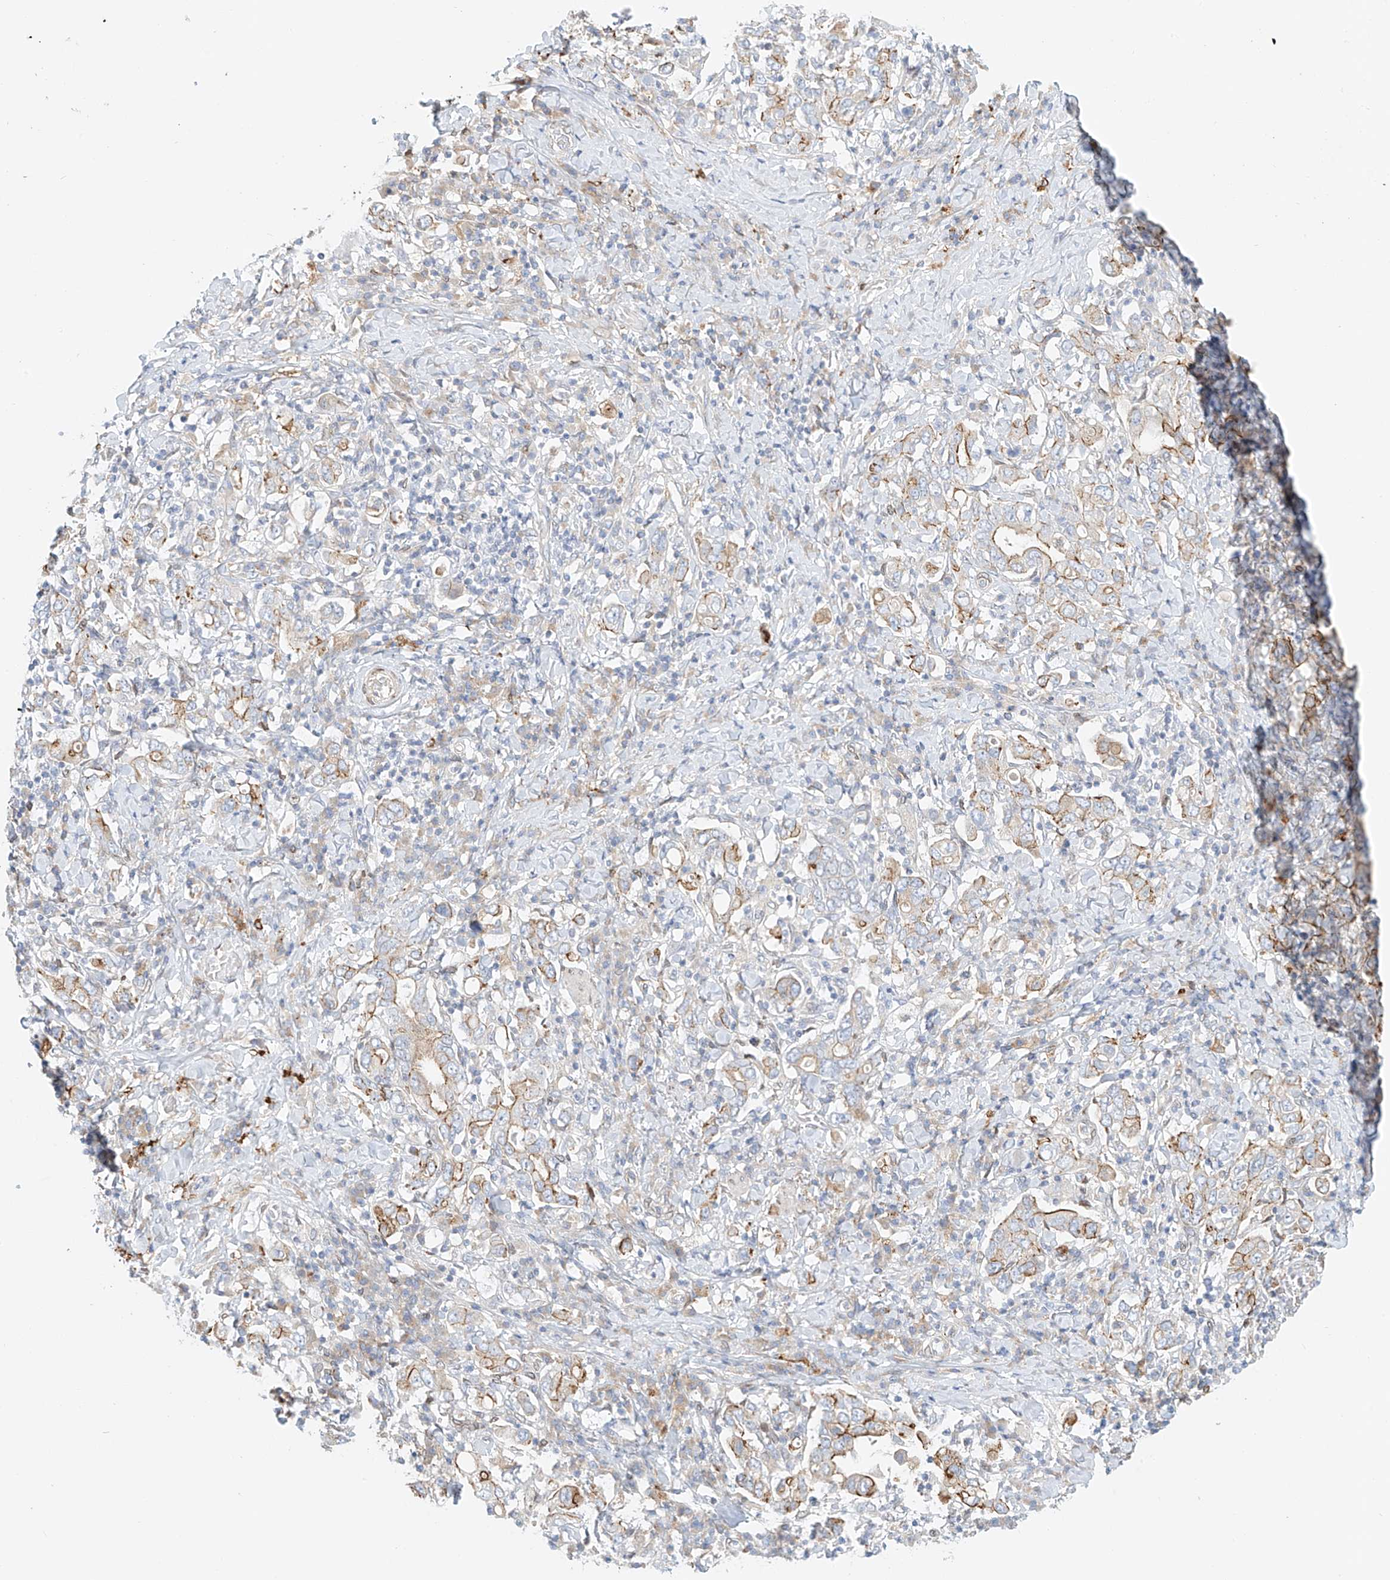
{"staining": {"intensity": "moderate", "quantity": "25%-75%", "location": "cytoplasmic/membranous"}, "tissue": "stomach cancer", "cell_type": "Tumor cells", "image_type": "cancer", "snomed": [{"axis": "morphology", "description": "Adenocarcinoma, NOS"}, {"axis": "topography", "description": "Stomach, upper"}], "caption": "Moderate cytoplasmic/membranous positivity for a protein is present in approximately 25%-75% of tumor cells of adenocarcinoma (stomach) using immunohistochemistry (IHC).", "gene": "PCYOX1", "patient": {"sex": "male", "age": 62}}